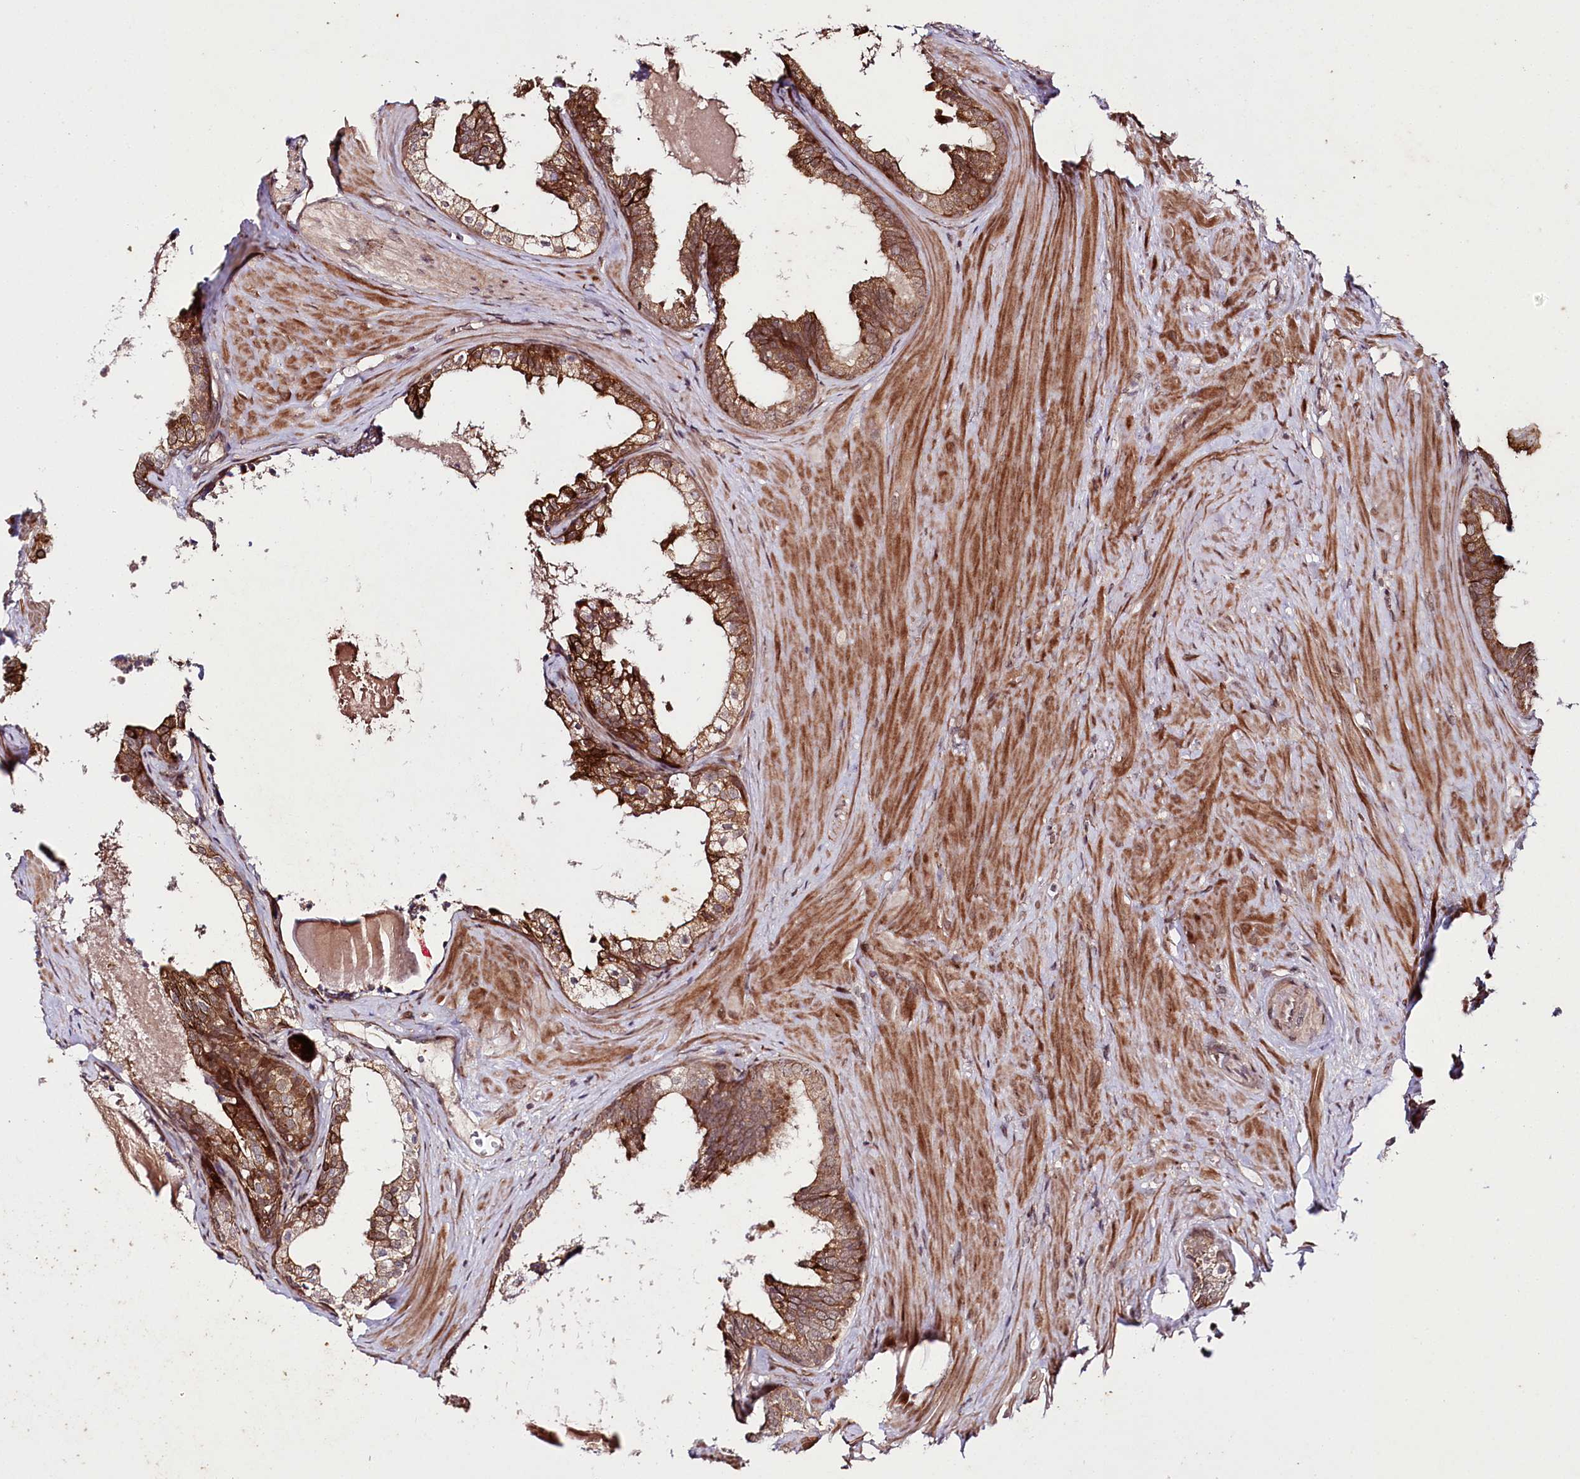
{"staining": {"intensity": "moderate", "quantity": ">75%", "location": "cytoplasmic/membranous"}, "tissue": "prostate cancer", "cell_type": "Tumor cells", "image_type": "cancer", "snomed": [{"axis": "morphology", "description": "Adenocarcinoma, Low grade"}, {"axis": "topography", "description": "Prostate"}], "caption": "Tumor cells show medium levels of moderate cytoplasmic/membranous positivity in about >75% of cells in human prostate cancer. Immunohistochemistry (ihc) stains the protein of interest in brown and the nuclei are stained blue.", "gene": "PHLDB1", "patient": {"sex": "male", "age": 47}}